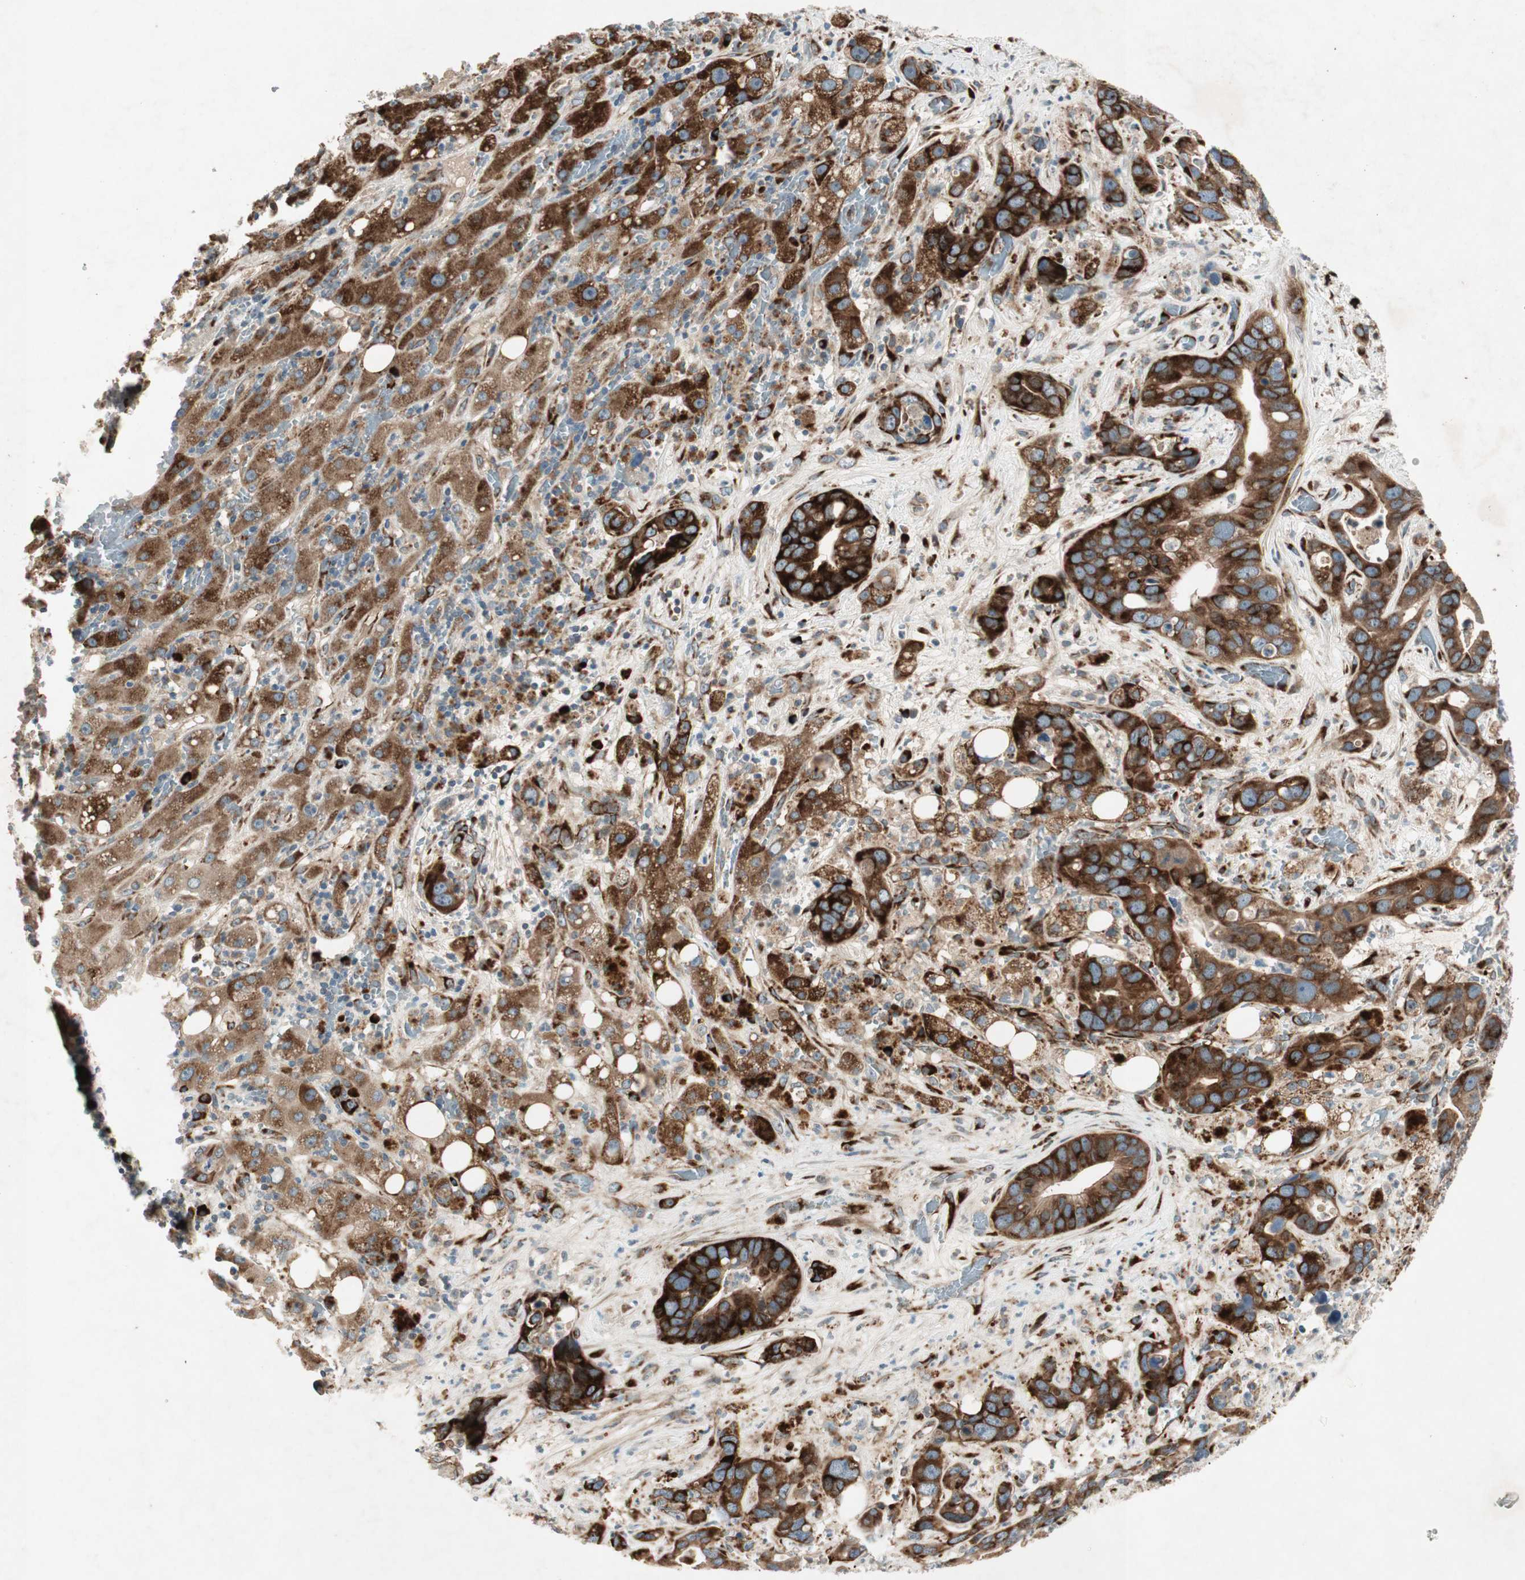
{"staining": {"intensity": "strong", "quantity": ">75%", "location": "cytoplasmic/membranous"}, "tissue": "liver cancer", "cell_type": "Tumor cells", "image_type": "cancer", "snomed": [{"axis": "morphology", "description": "Cholangiocarcinoma"}, {"axis": "topography", "description": "Liver"}], "caption": "Liver cholangiocarcinoma stained with a protein marker shows strong staining in tumor cells.", "gene": "APOO", "patient": {"sex": "female", "age": 65}}